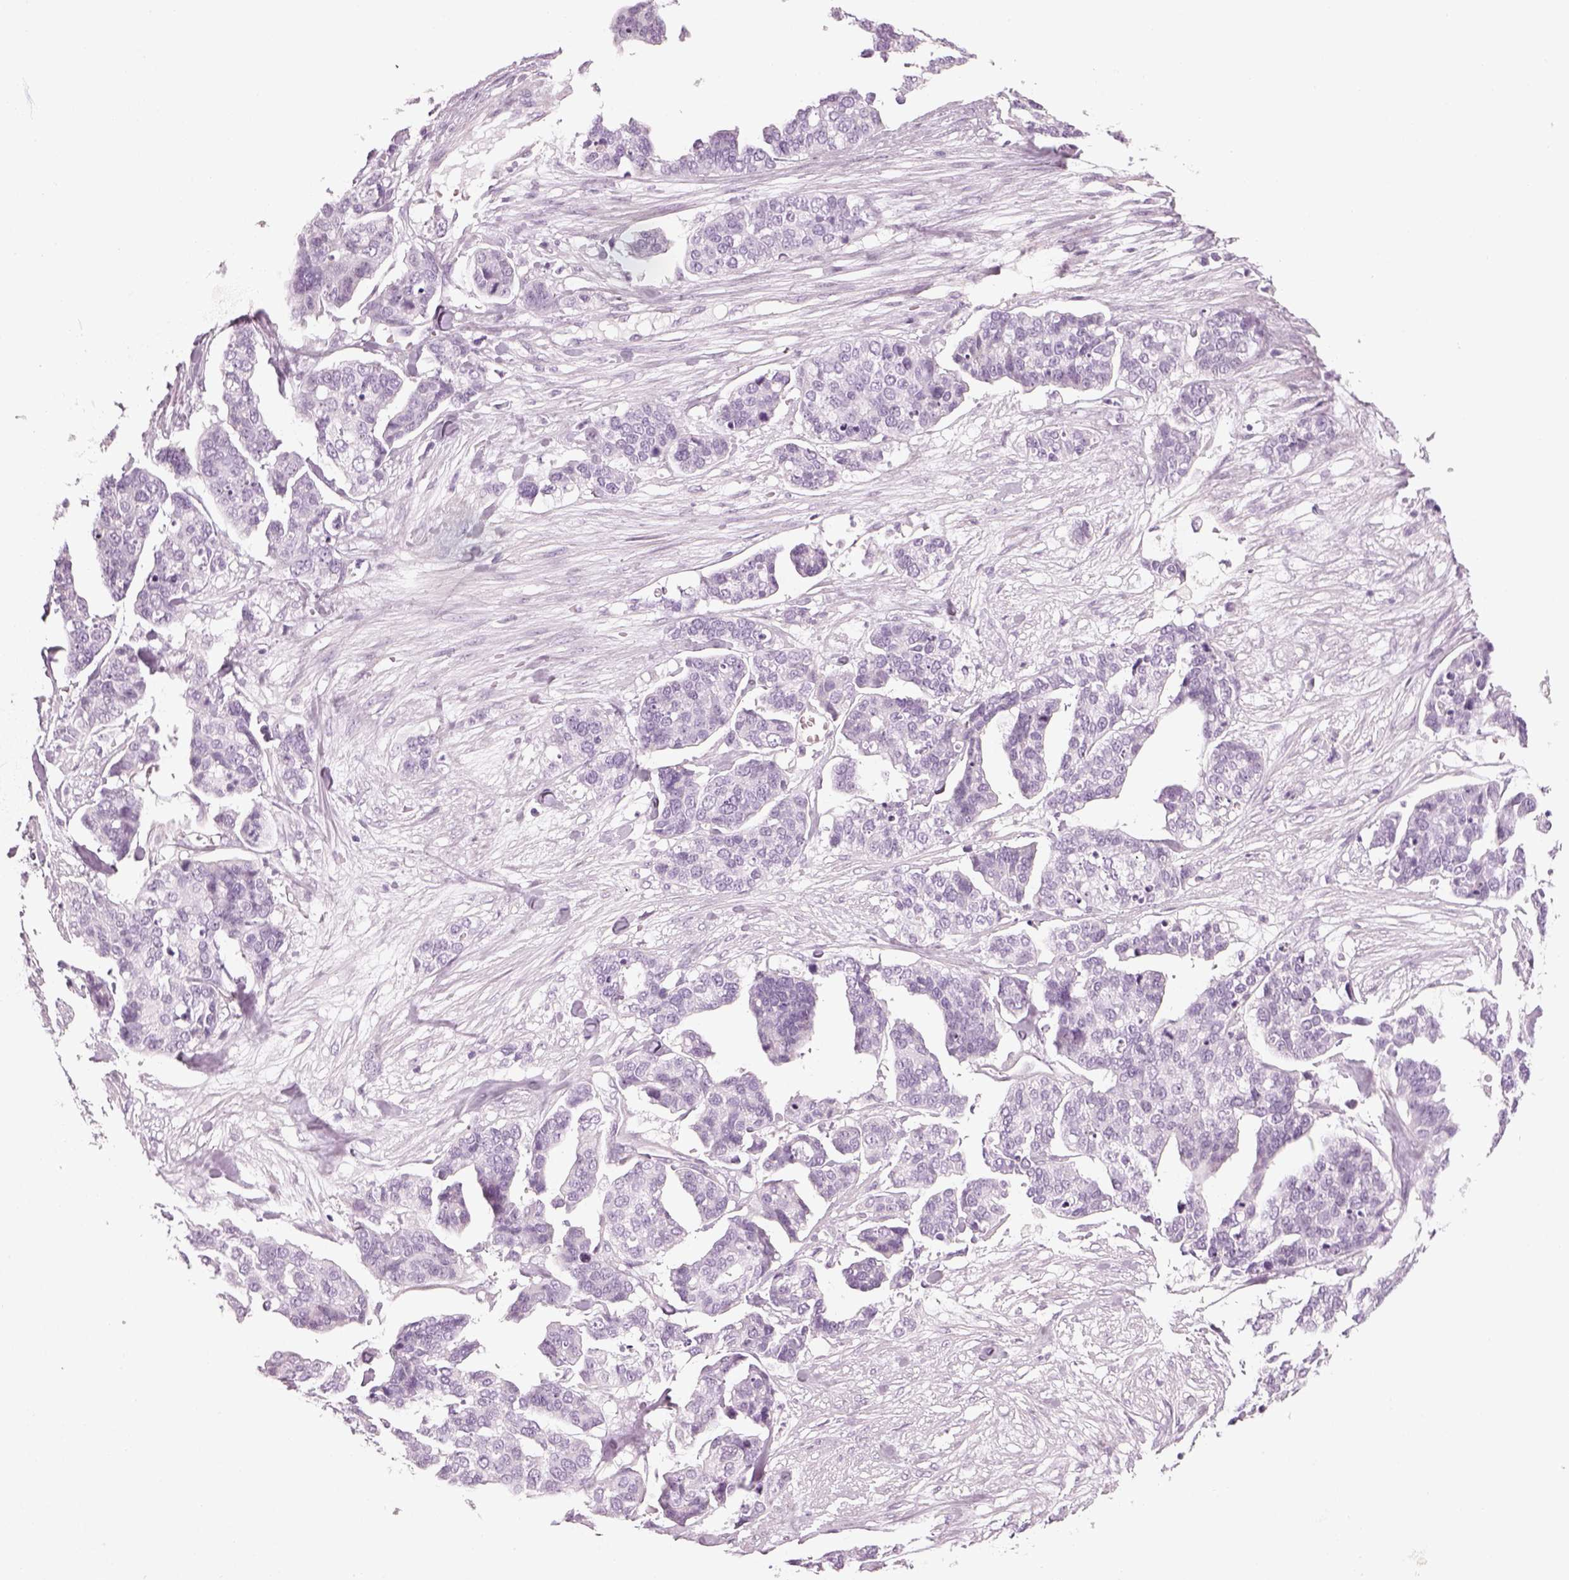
{"staining": {"intensity": "negative", "quantity": "none", "location": "none"}, "tissue": "ovarian cancer", "cell_type": "Tumor cells", "image_type": "cancer", "snomed": [{"axis": "morphology", "description": "Carcinoma, endometroid"}, {"axis": "topography", "description": "Ovary"}], "caption": "Tumor cells are negative for protein expression in human ovarian cancer (endometroid carcinoma). (DAB immunohistochemistry (IHC) with hematoxylin counter stain).", "gene": "GAS2L2", "patient": {"sex": "female", "age": 65}}